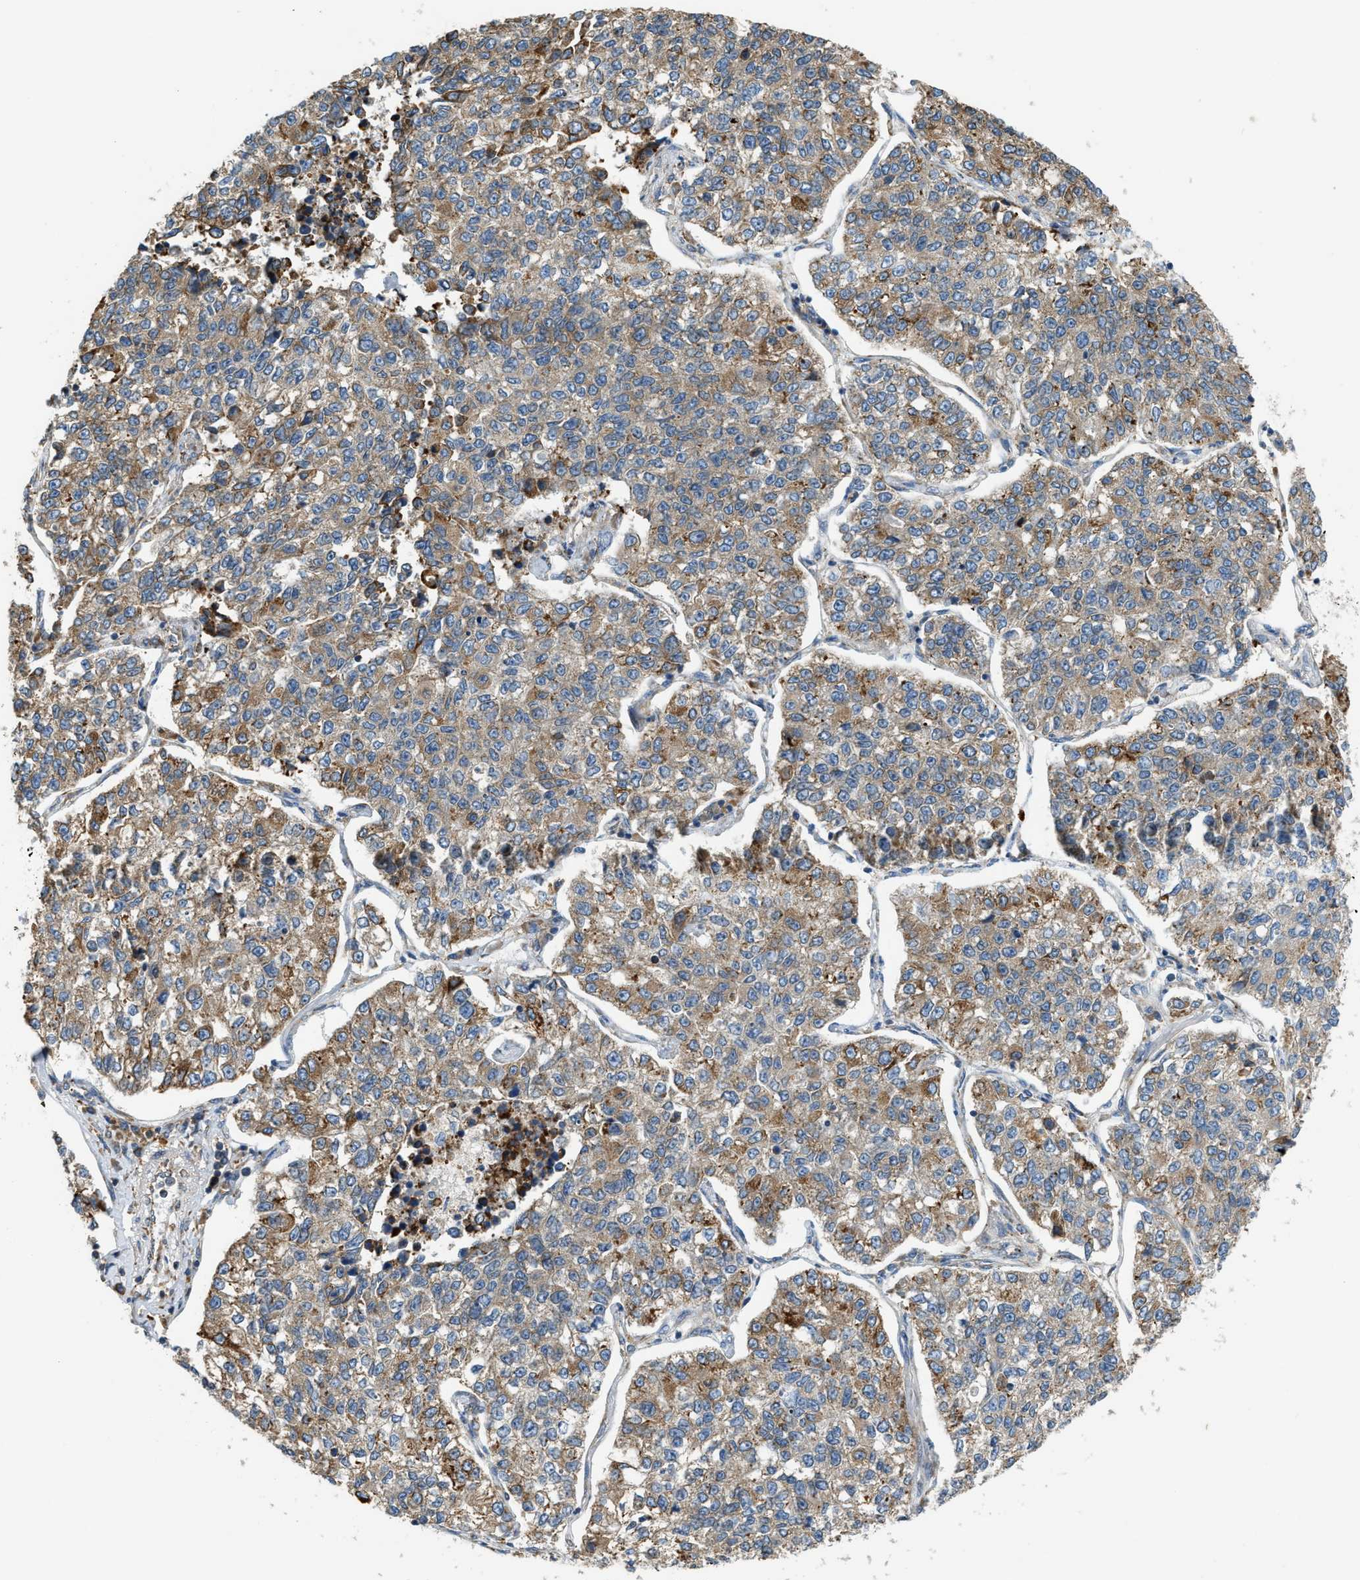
{"staining": {"intensity": "moderate", "quantity": ">75%", "location": "cytoplasmic/membranous"}, "tissue": "lung cancer", "cell_type": "Tumor cells", "image_type": "cancer", "snomed": [{"axis": "morphology", "description": "Adenocarcinoma, NOS"}, {"axis": "topography", "description": "Lung"}], "caption": "Lung cancer (adenocarcinoma) tissue shows moderate cytoplasmic/membranous staining in about >75% of tumor cells", "gene": "TMEM68", "patient": {"sex": "male", "age": 49}}